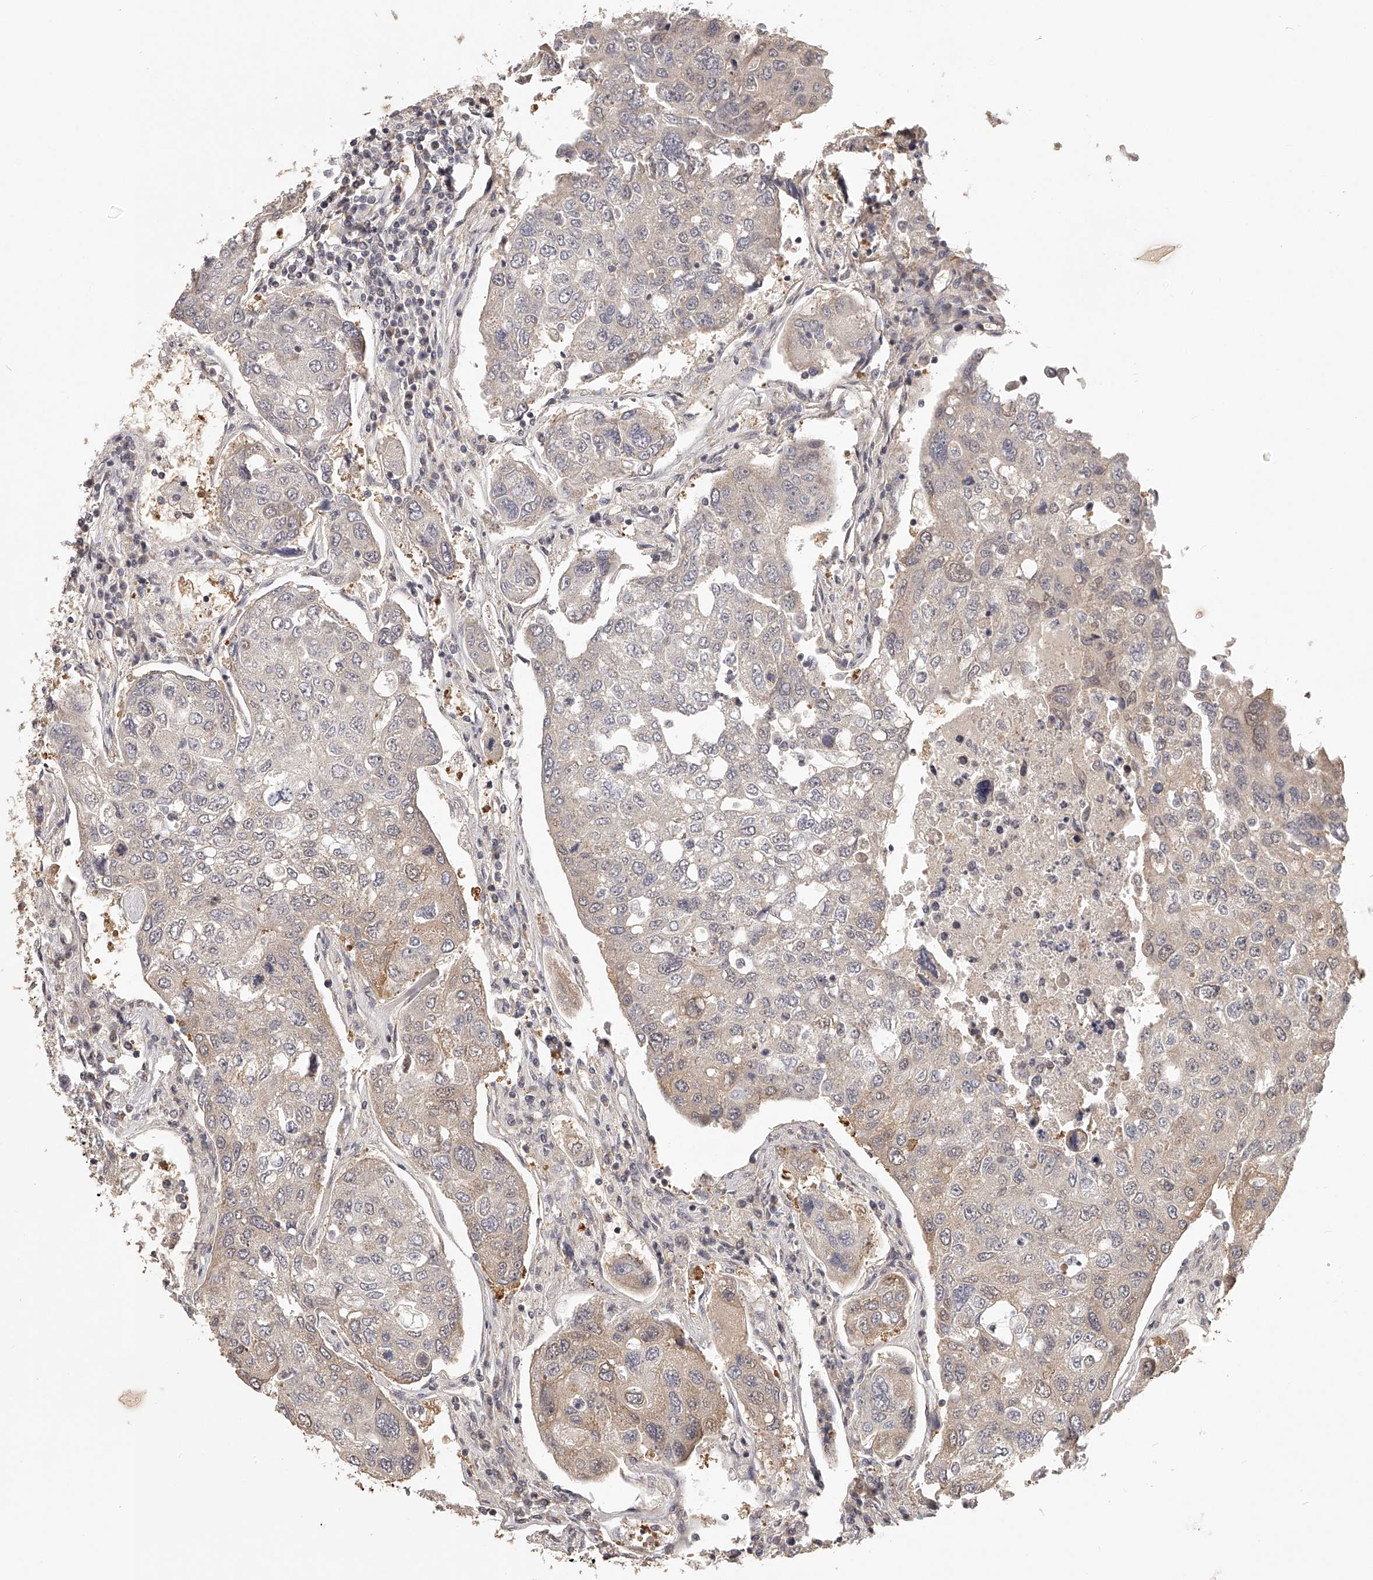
{"staining": {"intensity": "weak", "quantity": "25%-75%", "location": "cytoplasmic/membranous"}, "tissue": "urothelial cancer", "cell_type": "Tumor cells", "image_type": "cancer", "snomed": [{"axis": "morphology", "description": "Urothelial carcinoma, High grade"}, {"axis": "topography", "description": "Lymph node"}, {"axis": "topography", "description": "Urinary bladder"}], "caption": "Urothelial cancer stained with a protein marker shows weak staining in tumor cells.", "gene": "ZNF582", "patient": {"sex": "male", "age": 51}}